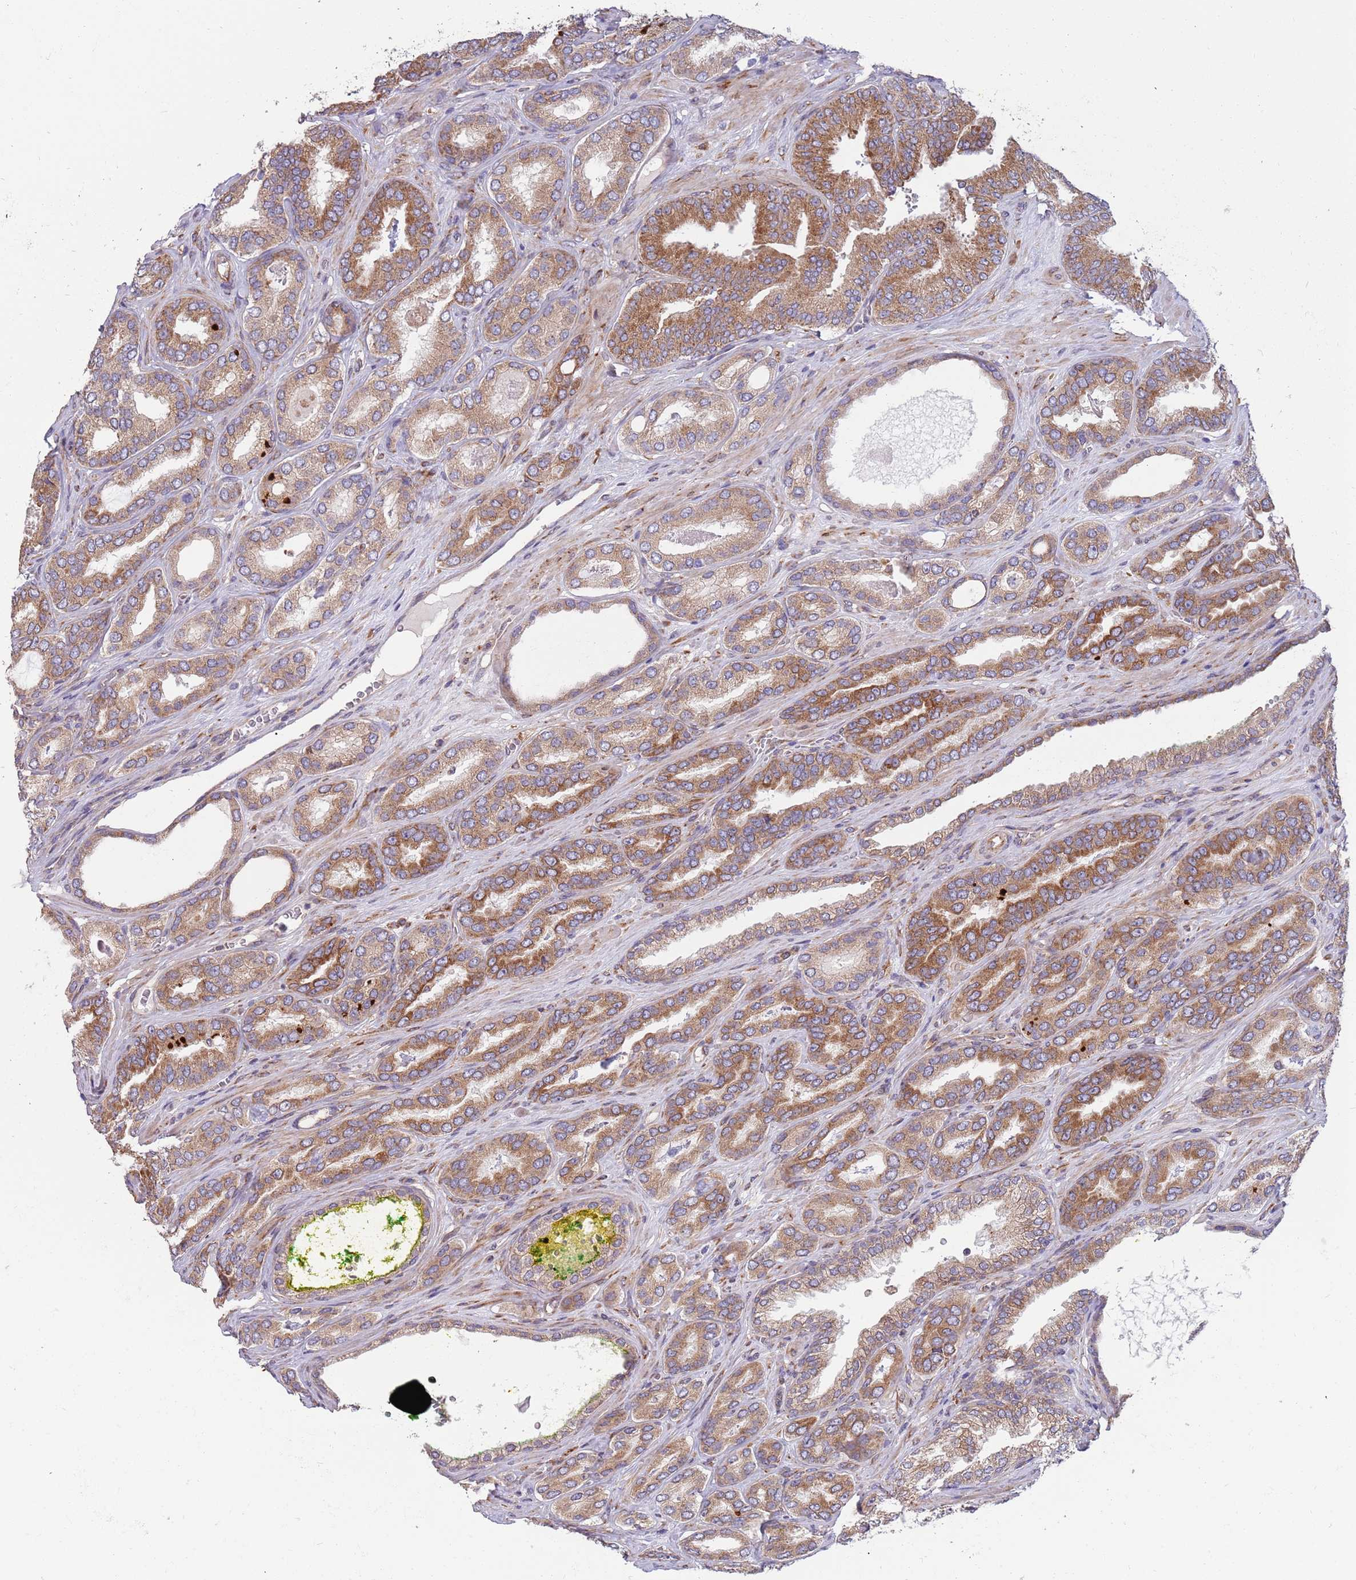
{"staining": {"intensity": "moderate", "quantity": ">75%", "location": "cytoplasmic/membranous"}, "tissue": "prostate cancer", "cell_type": "Tumor cells", "image_type": "cancer", "snomed": [{"axis": "morphology", "description": "Adenocarcinoma, High grade"}, {"axis": "topography", "description": "Prostate"}], "caption": "Adenocarcinoma (high-grade) (prostate) tissue displays moderate cytoplasmic/membranous expression in about >75% of tumor cells, visualized by immunohistochemistry.", "gene": "ARMCX6", "patient": {"sex": "male", "age": 72}}